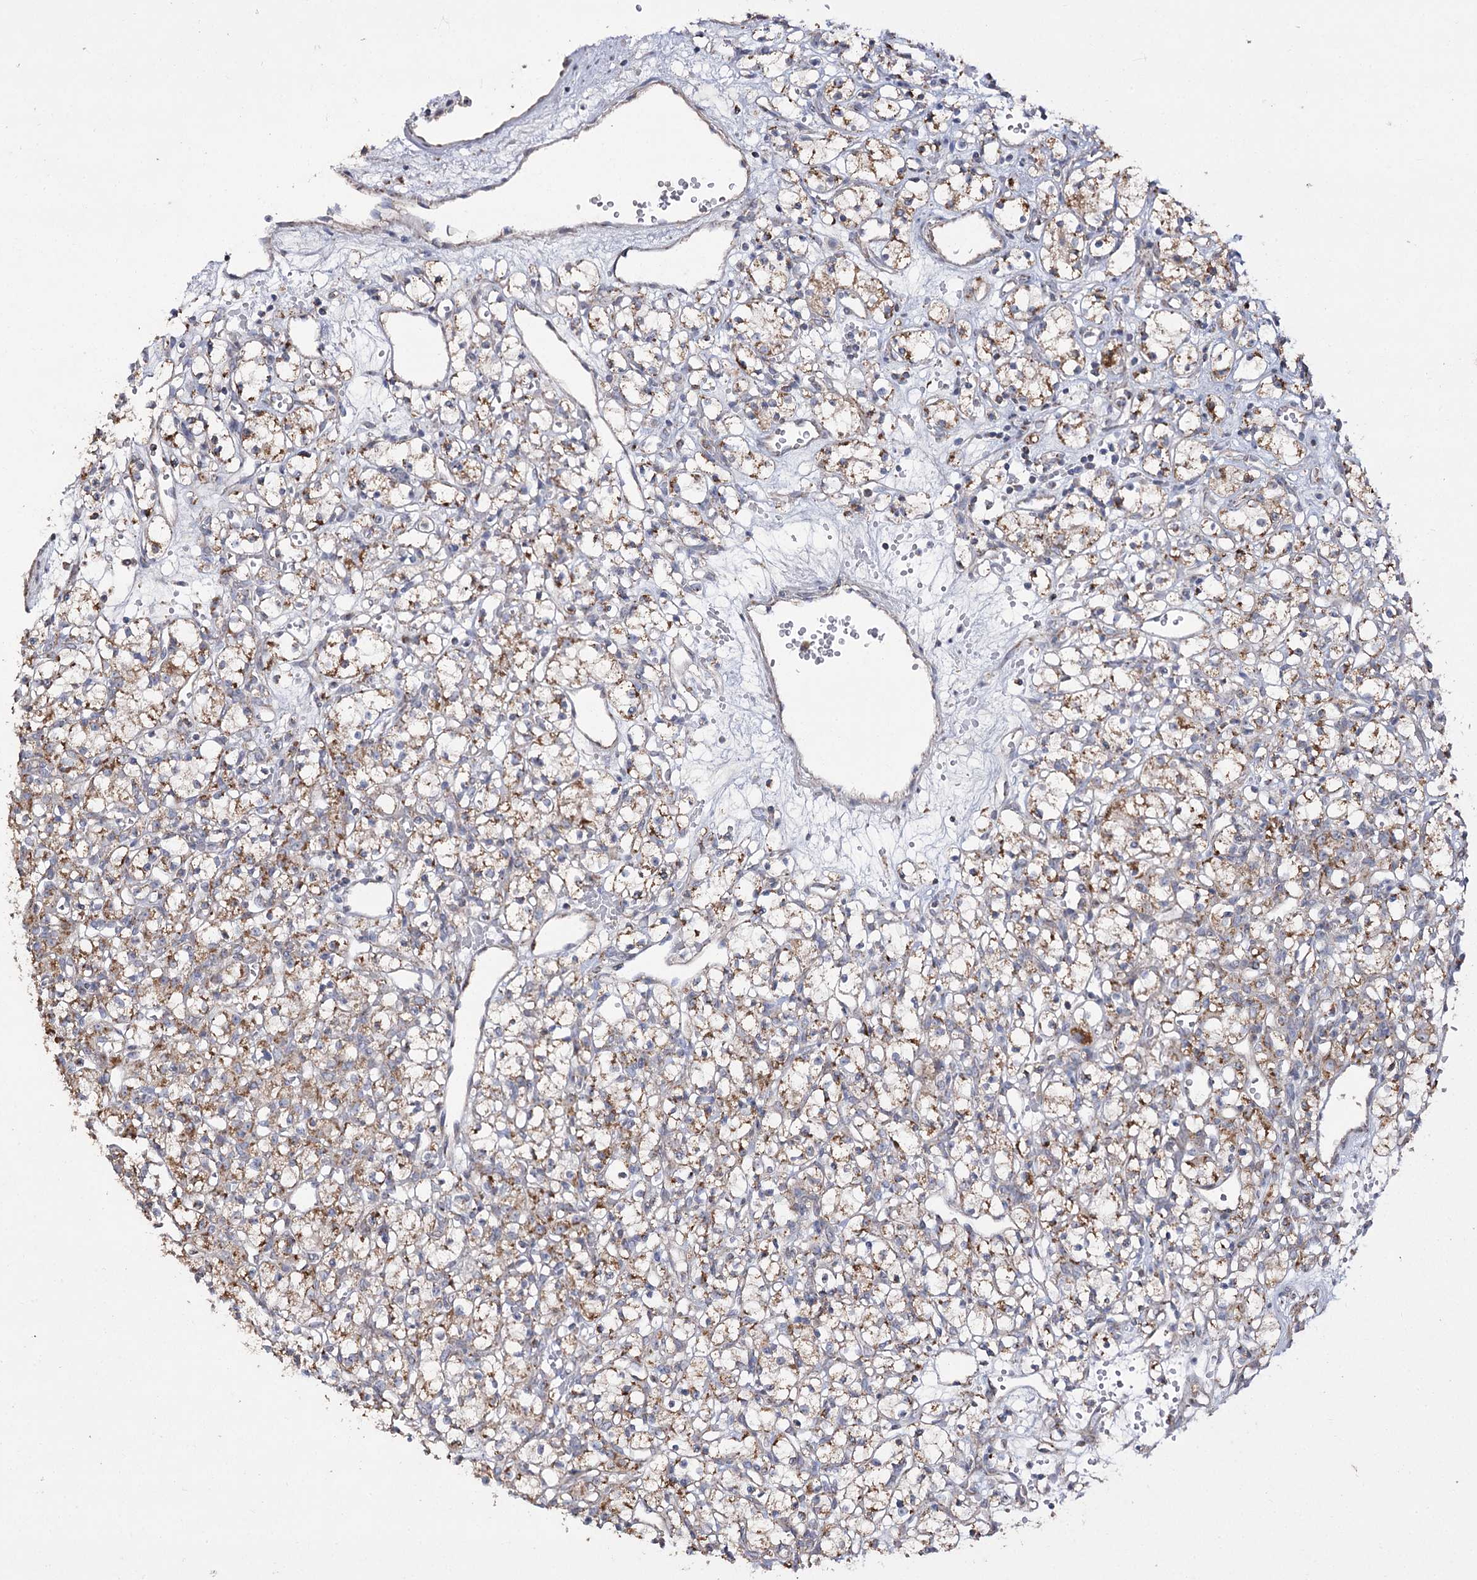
{"staining": {"intensity": "moderate", "quantity": "25%-75%", "location": "cytoplasmic/membranous"}, "tissue": "renal cancer", "cell_type": "Tumor cells", "image_type": "cancer", "snomed": [{"axis": "morphology", "description": "Adenocarcinoma, NOS"}, {"axis": "topography", "description": "Kidney"}], "caption": "Moderate cytoplasmic/membranous protein positivity is present in approximately 25%-75% of tumor cells in renal cancer. The protein of interest is shown in brown color, while the nuclei are stained blue.", "gene": "NADK2", "patient": {"sex": "female", "age": 59}}